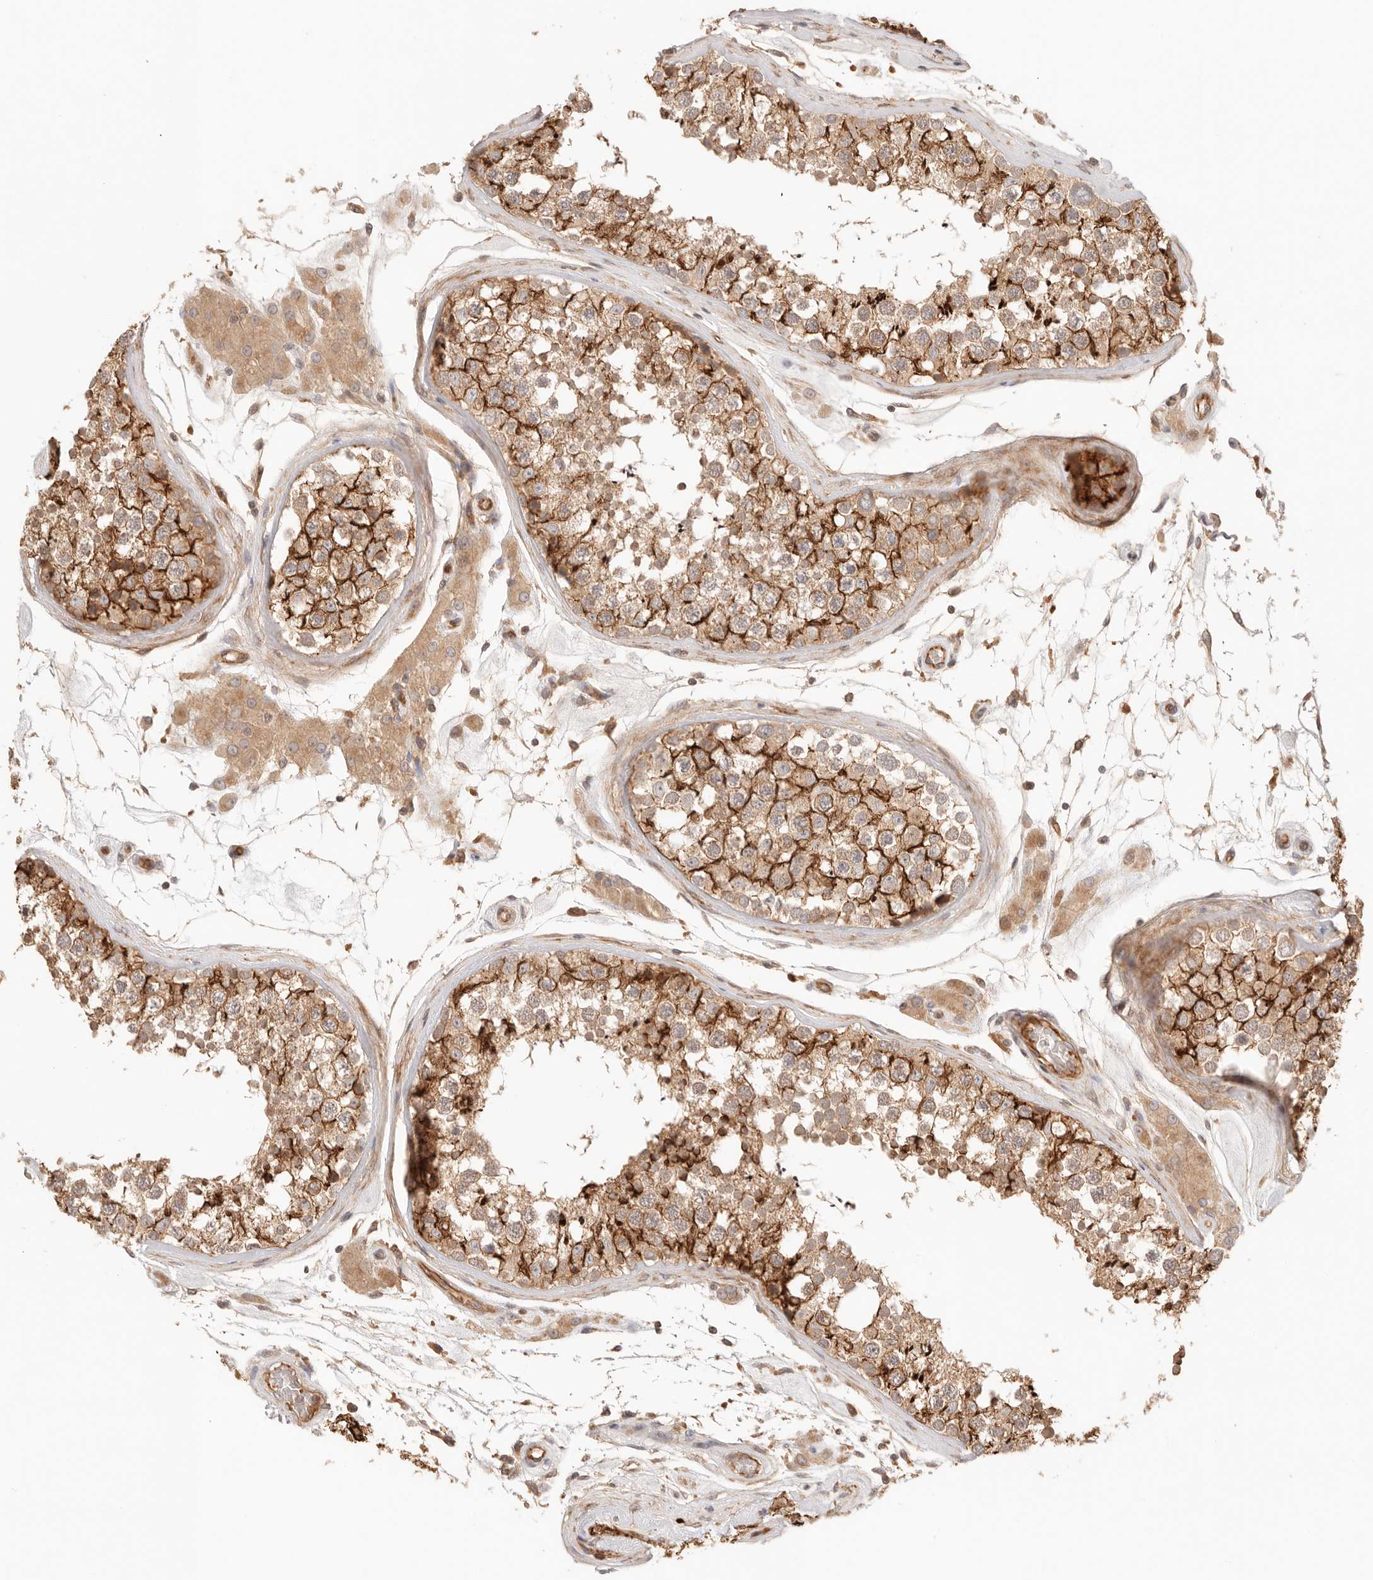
{"staining": {"intensity": "strong", "quantity": ">75%", "location": "cytoplasmic/membranous"}, "tissue": "testis", "cell_type": "Cells in seminiferous ducts", "image_type": "normal", "snomed": [{"axis": "morphology", "description": "Normal tissue, NOS"}, {"axis": "topography", "description": "Testis"}], "caption": "Immunohistochemistry (IHC) image of benign testis: human testis stained using immunohistochemistry reveals high levels of strong protein expression localized specifically in the cytoplasmic/membranous of cells in seminiferous ducts, appearing as a cytoplasmic/membranous brown color.", "gene": "IL1R2", "patient": {"sex": "male", "age": 46}}